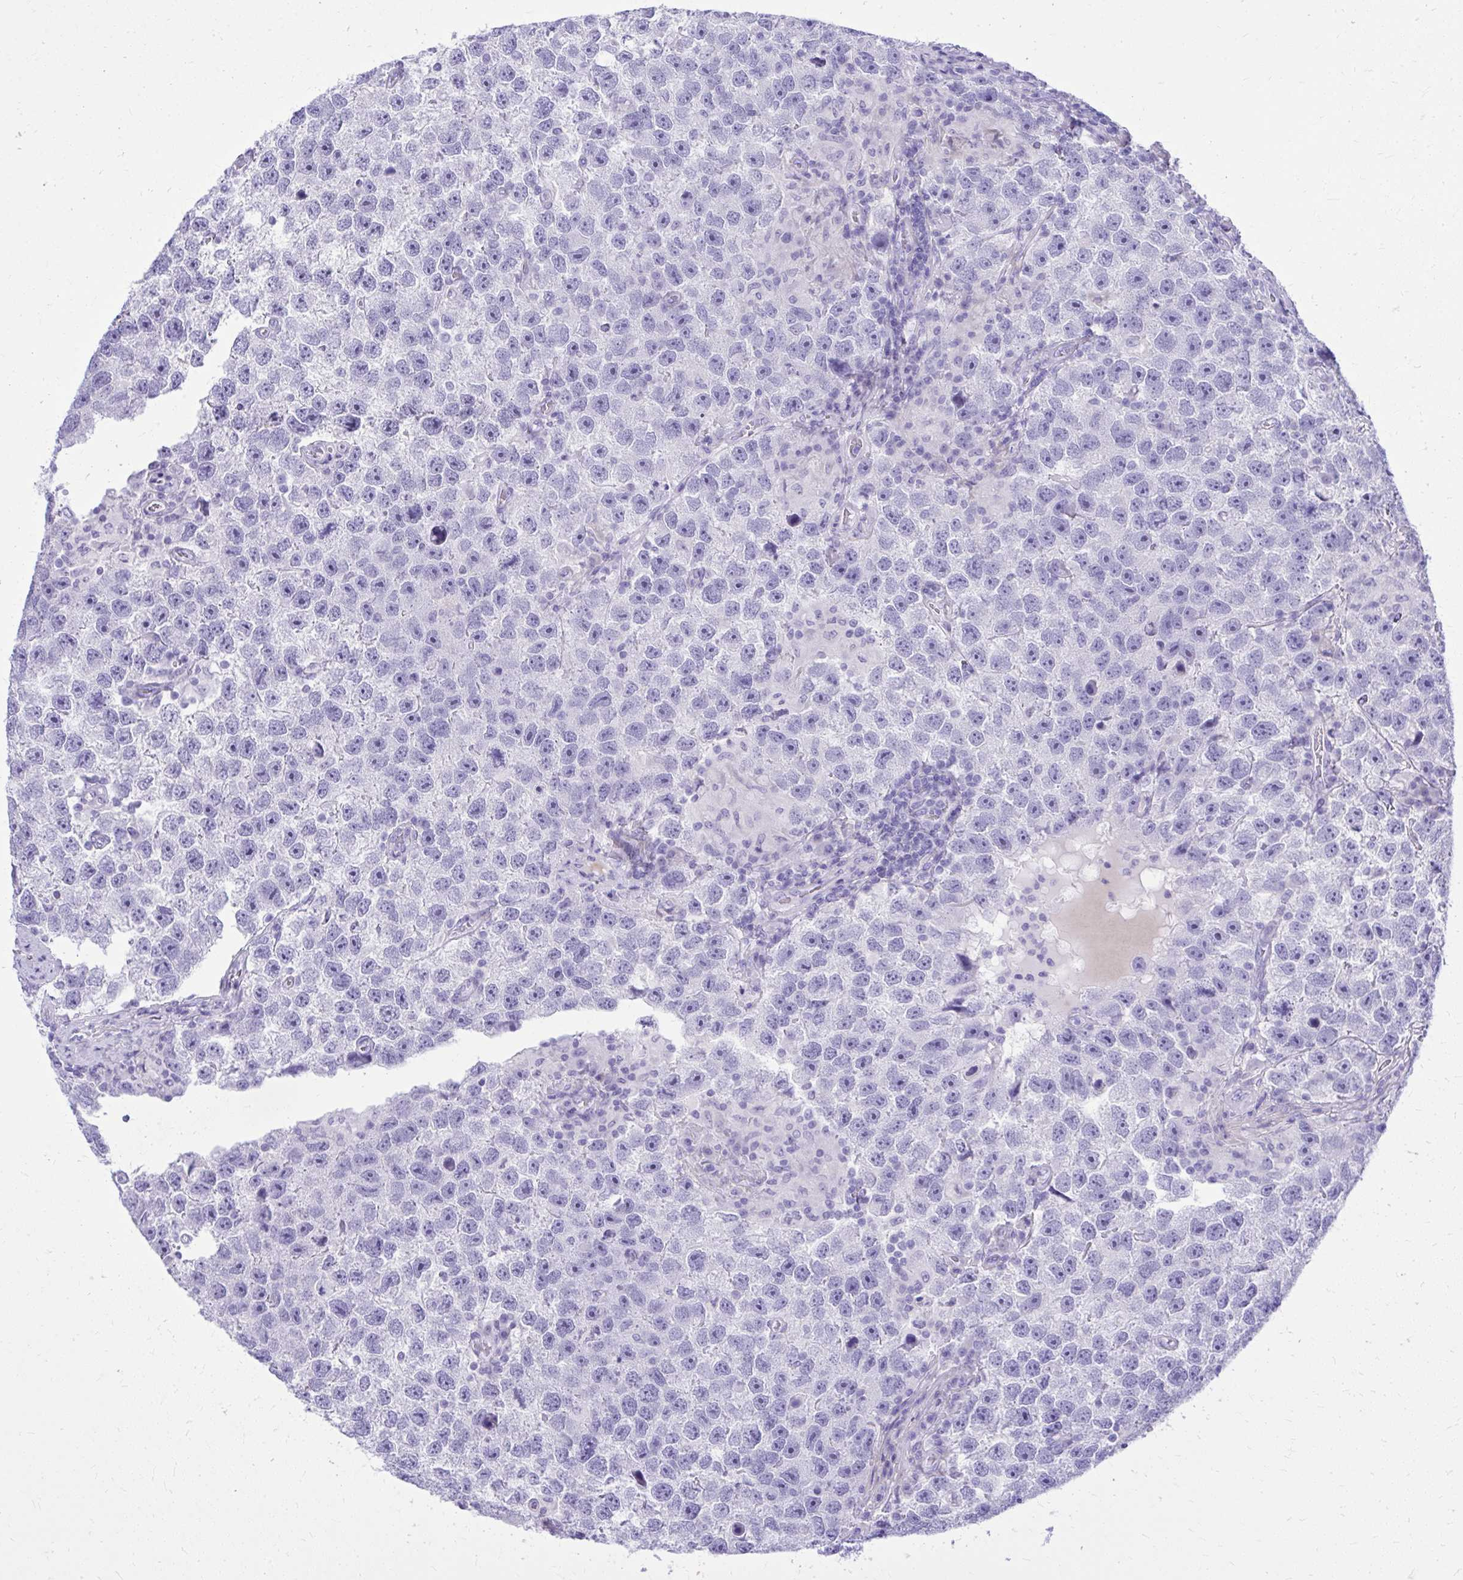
{"staining": {"intensity": "negative", "quantity": "none", "location": "none"}, "tissue": "testis cancer", "cell_type": "Tumor cells", "image_type": "cancer", "snomed": [{"axis": "morphology", "description": "Seminoma, NOS"}, {"axis": "topography", "description": "Testis"}], "caption": "Protein analysis of seminoma (testis) displays no significant staining in tumor cells. Brightfield microscopy of immunohistochemistry (IHC) stained with DAB (brown) and hematoxylin (blue), captured at high magnification.", "gene": "BCL6B", "patient": {"sex": "male", "age": 26}}